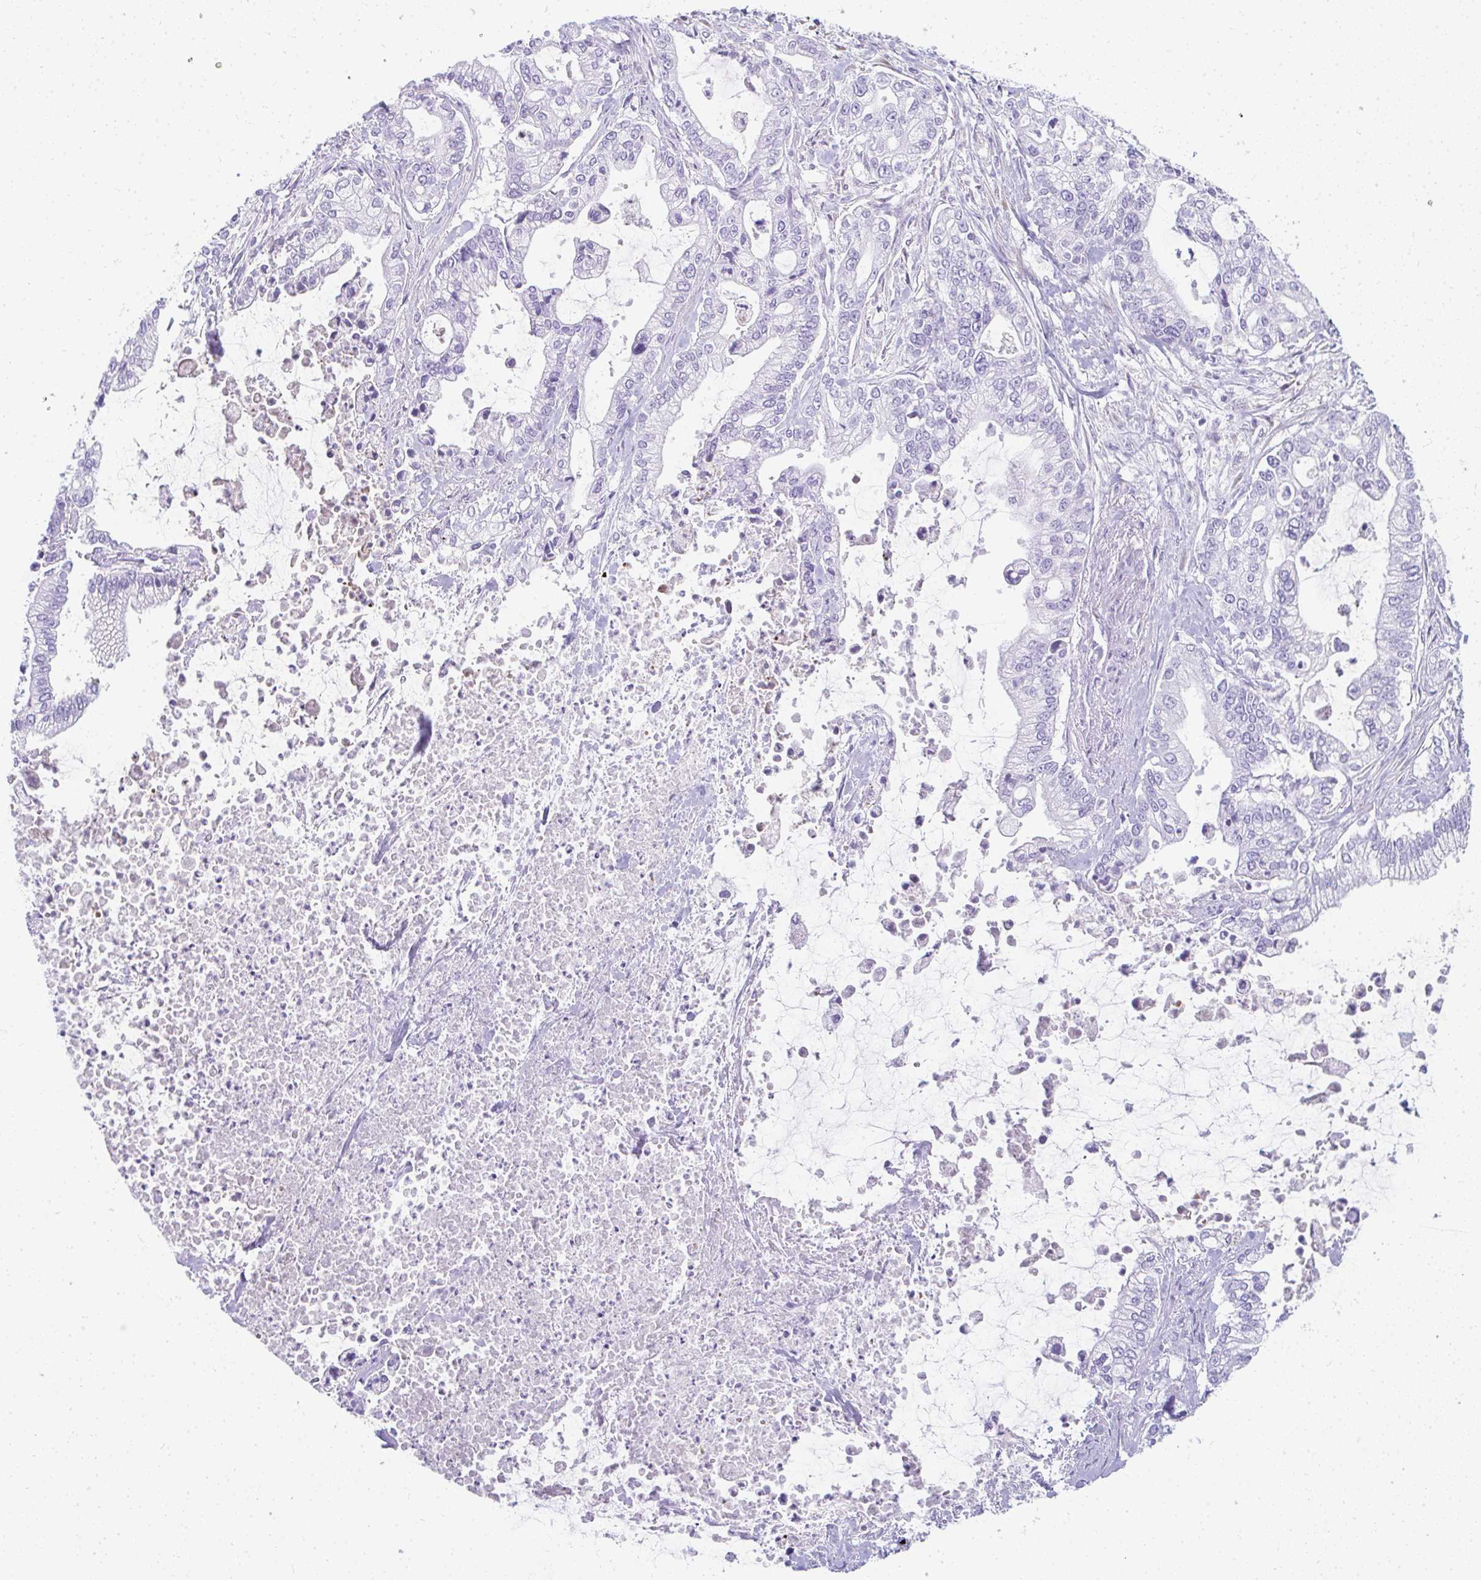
{"staining": {"intensity": "negative", "quantity": "none", "location": "none"}, "tissue": "pancreatic cancer", "cell_type": "Tumor cells", "image_type": "cancer", "snomed": [{"axis": "morphology", "description": "Adenocarcinoma, NOS"}, {"axis": "topography", "description": "Pancreas"}], "caption": "Immunohistochemistry histopathology image of human pancreatic adenocarcinoma stained for a protein (brown), which shows no staining in tumor cells.", "gene": "TTC30B", "patient": {"sex": "male", "age": 69}}